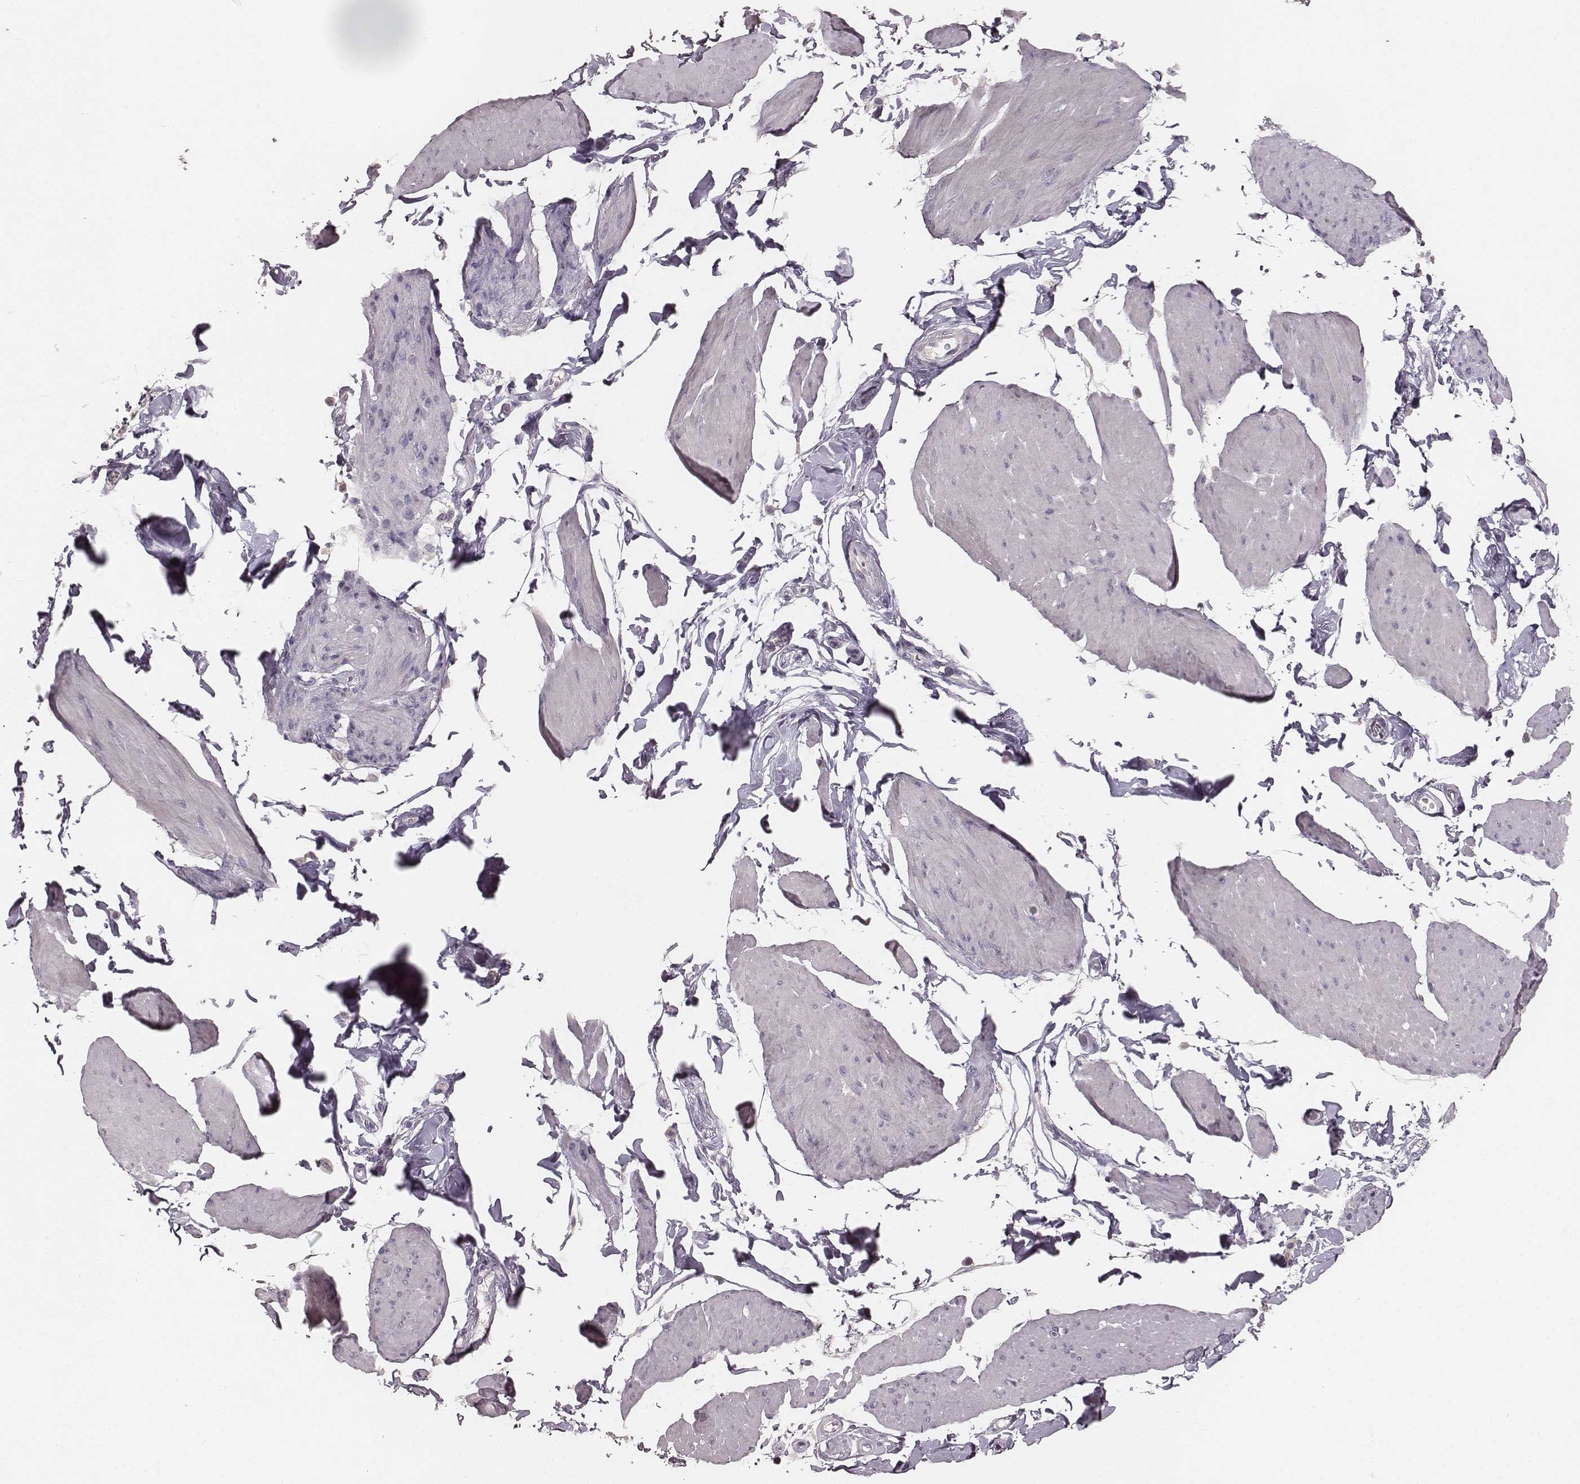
{"staining": {"intensity": "negative", "quantity": "none", "location": "none"}, "tissue": "smooth muscle", "cell_type": "Smooth muscle cells", "image_type": "normal", "snomed": [{"axis": "morphology", "description": "Normal tissue, NOS"}, {"axis": "topography", "description": "Adipose tissue"}, {"axis": "topography", "description": "Smooth muscle"}, {"axis": "topography", "description": "Peripheral nerve tissue"}], "caption": "Protein analysis of unremarkable smooth muscle displays no significant staining in smooth muscle cells.", "gene": "LY6K", "patient": {"sex": "male", "age": 83}}